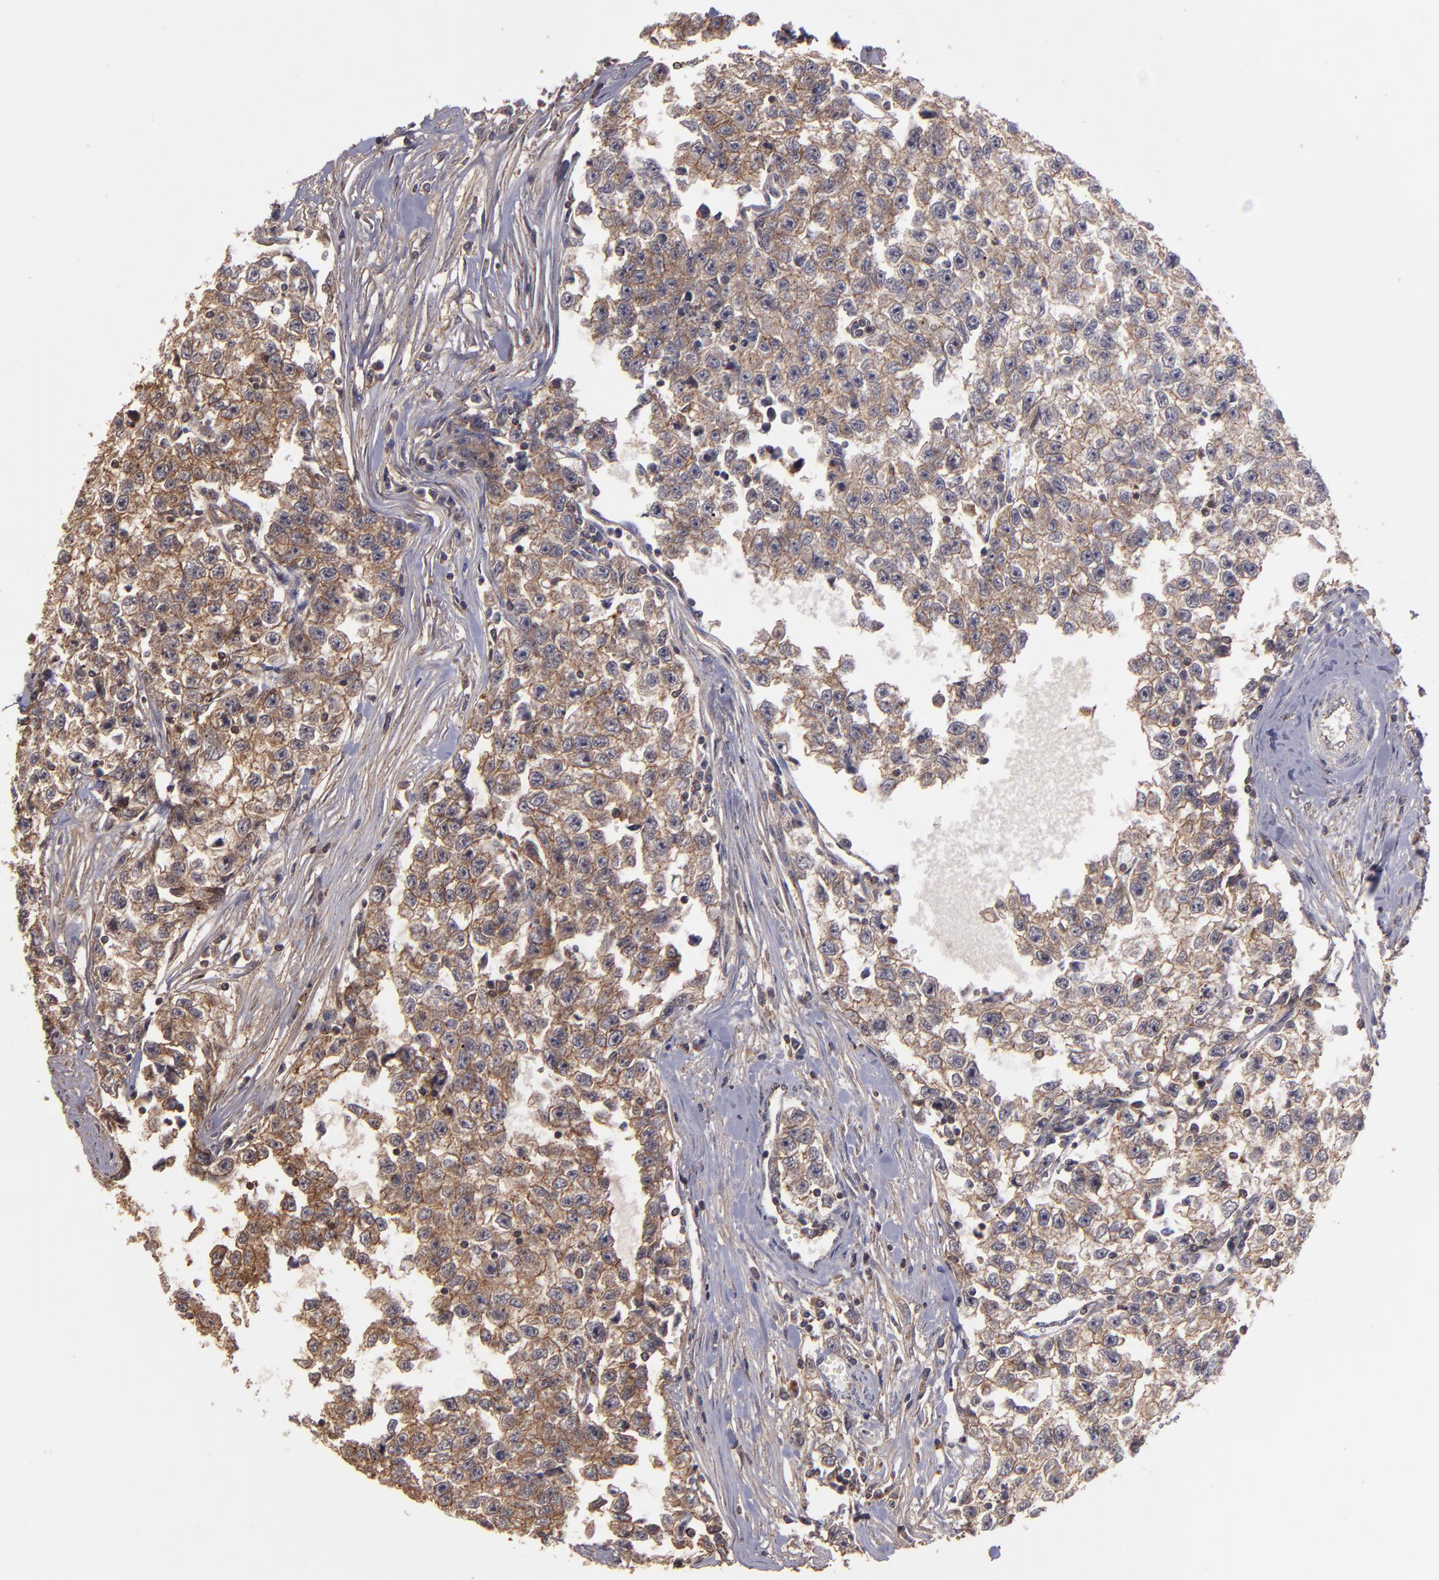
{"staining": {"intensity": "moderate", "quantity": ">75%", "location": "cytoplasmic/membranous"}, "tissue": "testis cancer", "cell_type": "Tumor cells", "image_type": "cancer", "snomed": [{"axis": "morphology", "description": "Seminoma, NOS"}, {"axis": "morphology", "description": "Carcinoma, Embryonal, NOS"}, {"axis": "topography", "description": "Testis"}], "caption": "Testis embryonal carcinoma was stained to show a protein in brown. There is medium levels of moderate cytoplasmic/membranous positivity in about >75% of tumor cells. The staining was performed using DAB, with brown indicating positive protein expression. Nuclei are stained blue with hematoxylin.", "gene": "ZFYVE1", "patient": {"sex": "male", "age": 30}}